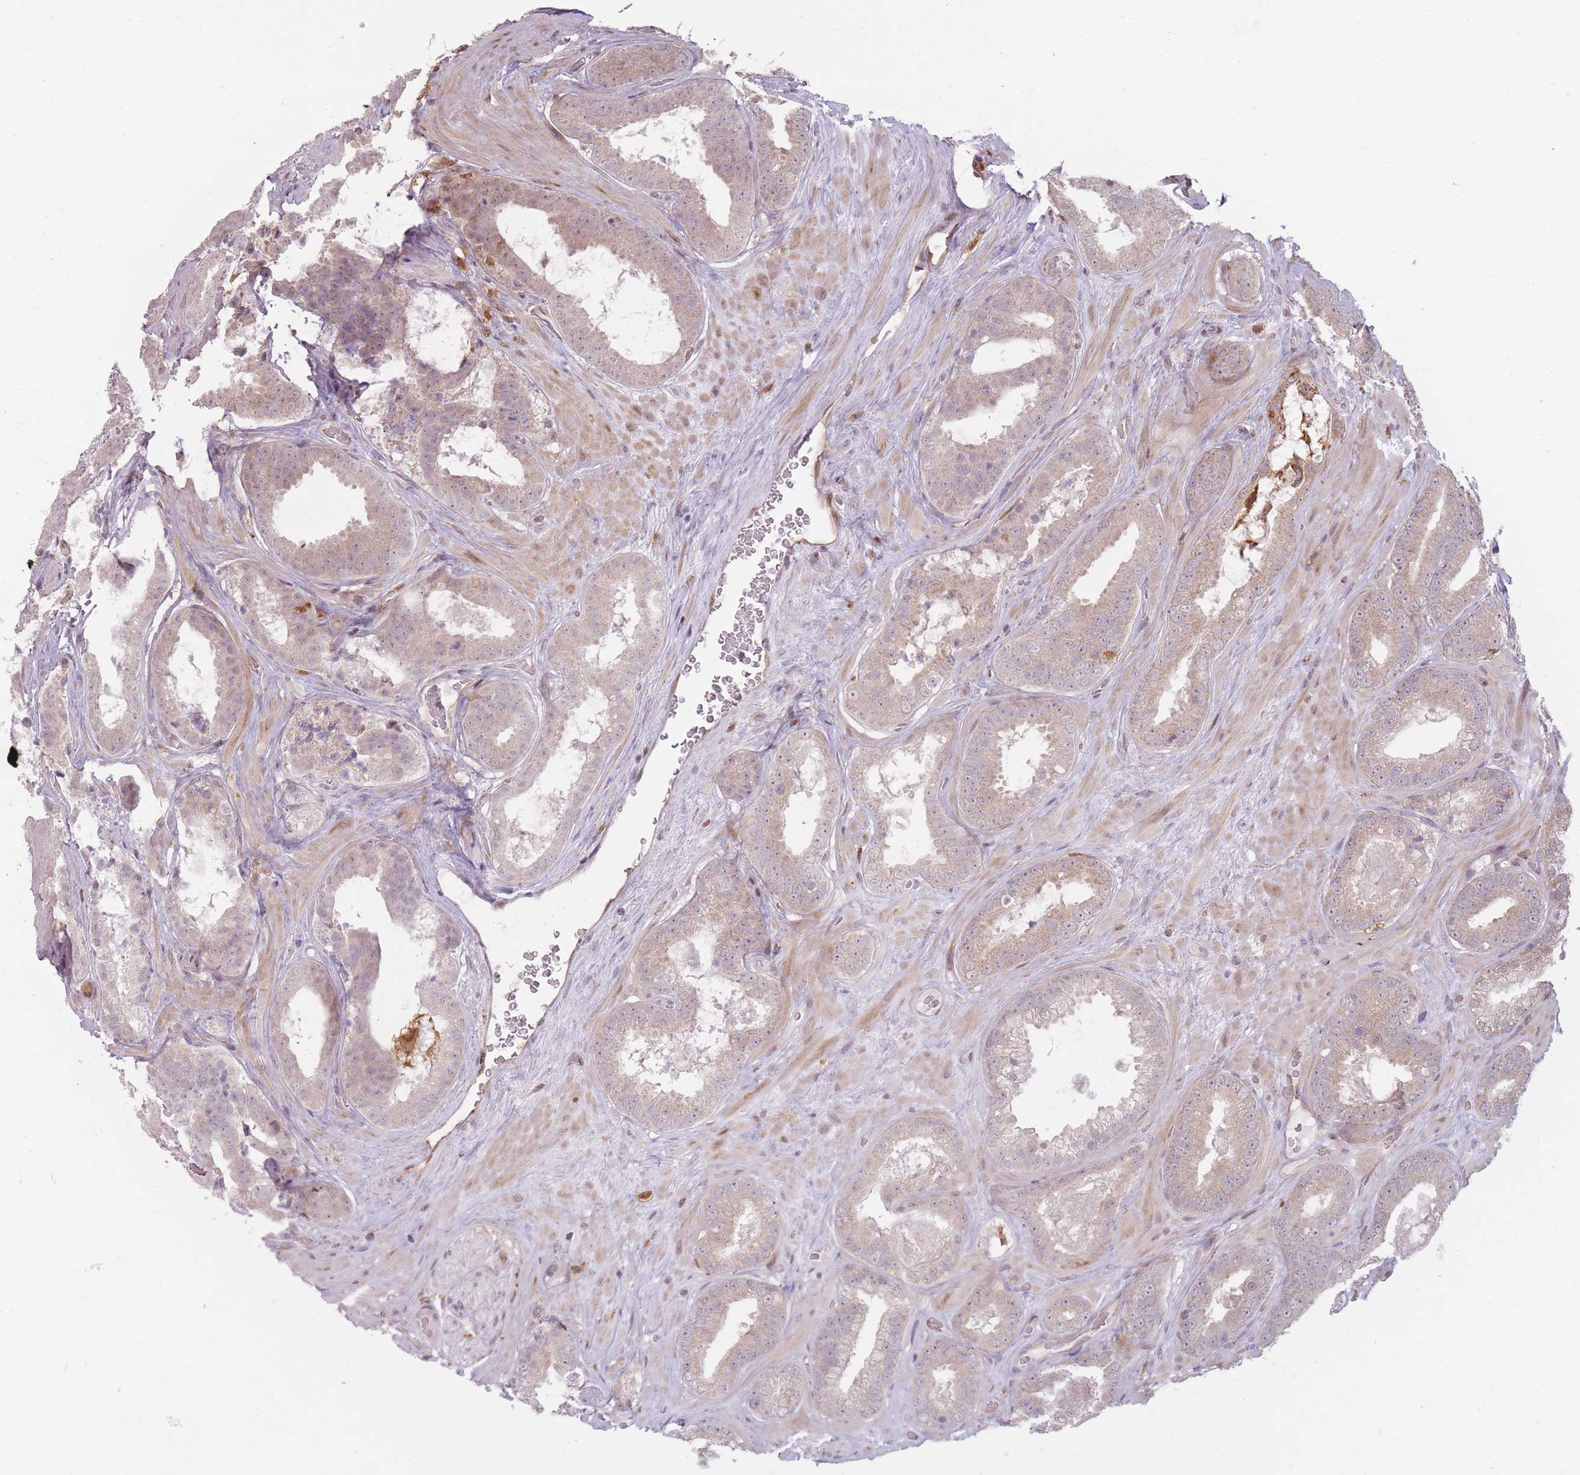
{"staining": {"intensity": "weak", "quantity": "25%-75%", "location": "cytoplasmic/membranous"}, "tissue": "prostate cancer", "cell_type": "Tumor cells", "image_type": "cancer", "snomed": [{"axis": "morphology", "description": "Adenocarcinoma, Low grade"}, {"axis": "topography", "description": "Prostate"}], "caption": "An immunohistochemistry image of tumor tissue is shown. Protein staining in brown highlights weak cytoplasmic/membranous positivity in adenocarcinoma (low-grade) (prostate) within tumor cells. The protein of interest is stained brown, and the nuclei are stained in blue (DAB IHC with brightfield microscopy, high magnification).", "gene": "LGALS9", "patient": {"sex": "male", "age": 57}}